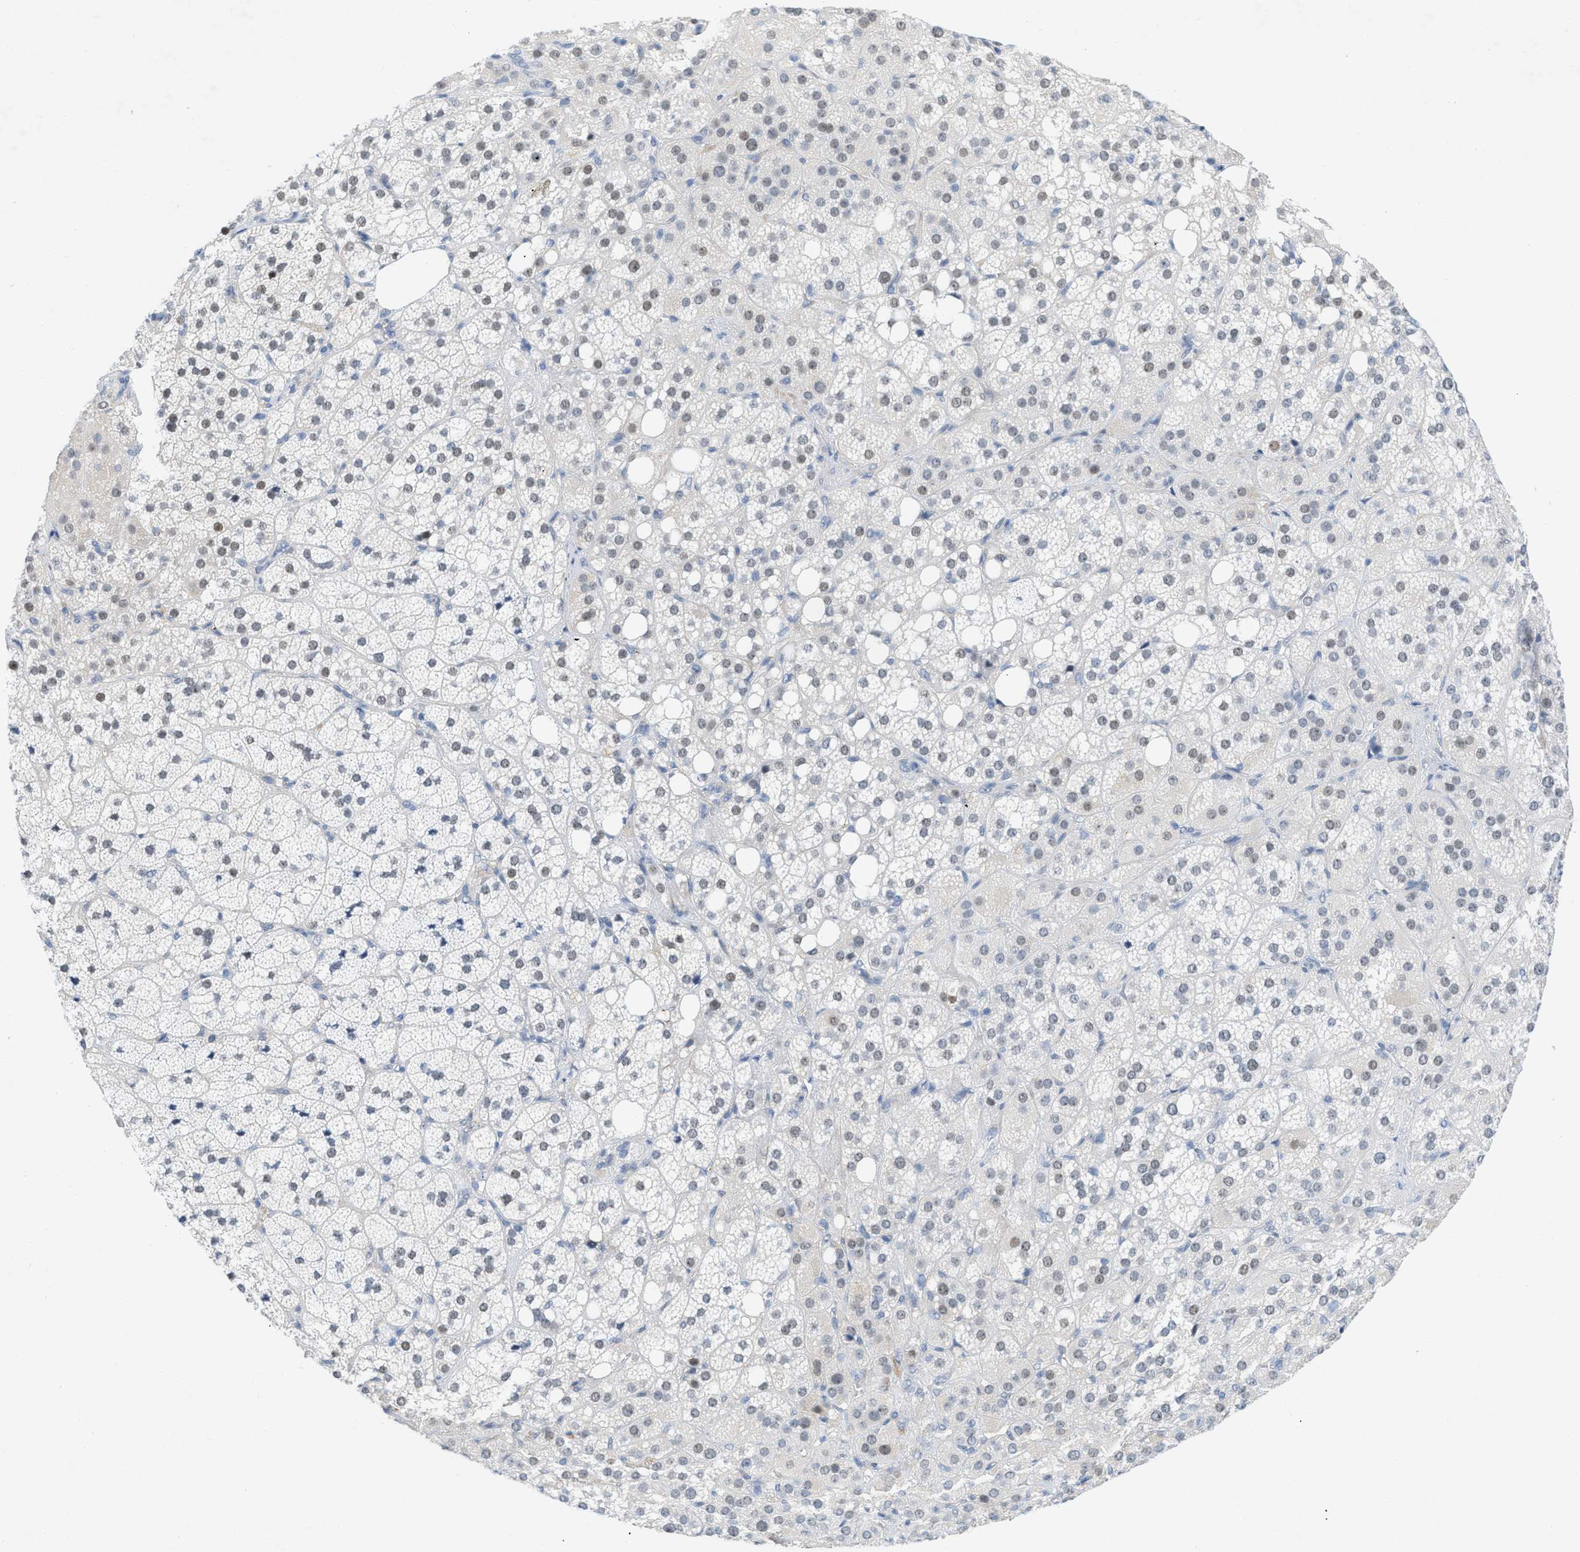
{"staining": {"intensity": "weak", "quantity": "25%-75%", "location": "nuclear"}, "tissue": "adrenal gland", "cell_type": "Glandular cells", "image_type": "normal", "snomed": [{"axis": "morphology", "description": "Normal tissue, NOS"}, {"axis": "topography", "description": "Adrenal gland"}], "caption": "A brown stain highlights weak nuclear positivity of a protein in glandular cells of benign adrenal gland.", "gene": "HLTF", "patient": {"sex": "female", "age": 59}}